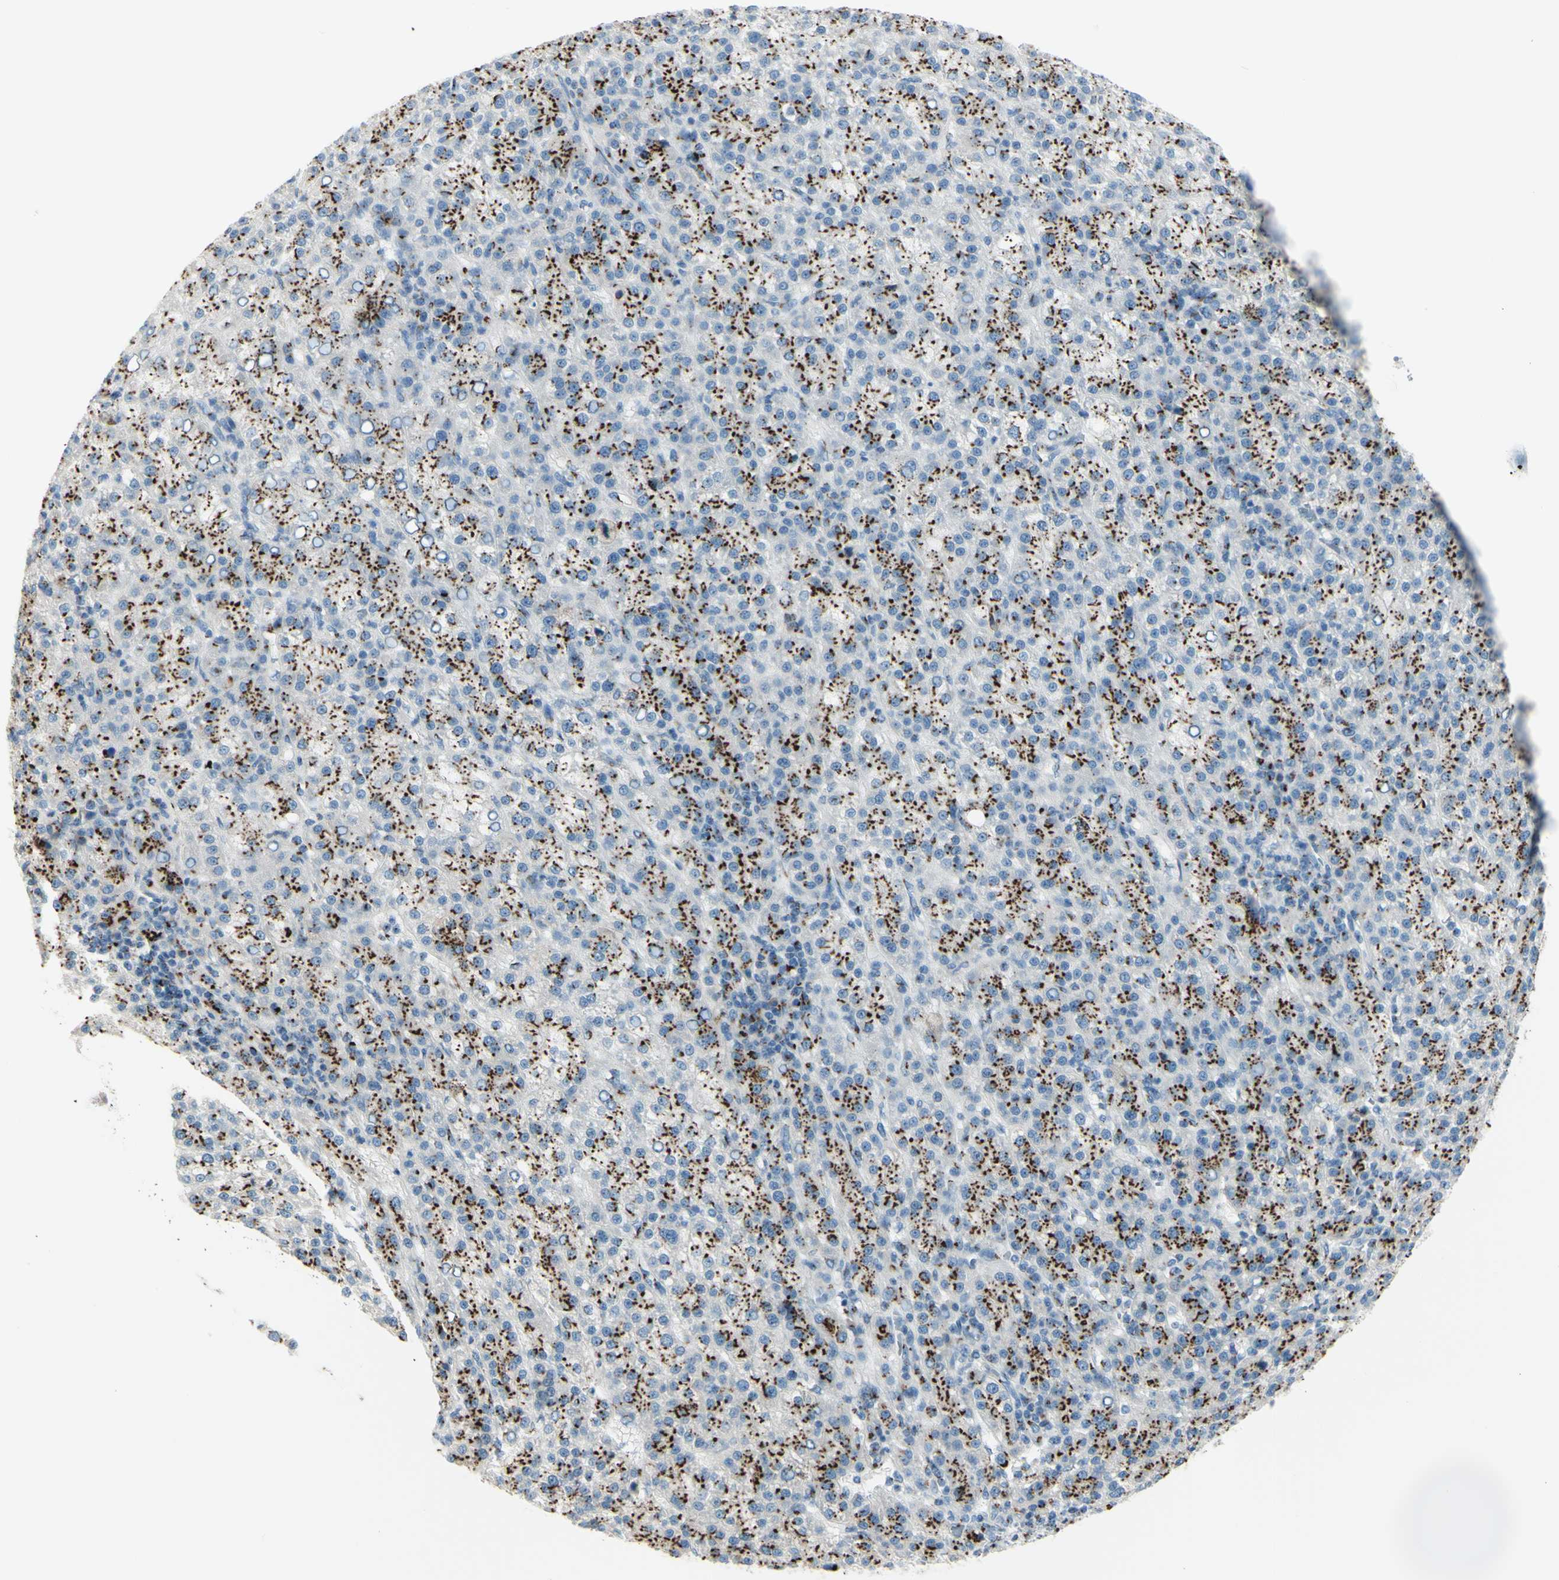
{"staining": {"intensity": "strong", "quantity": ">75%", "location": "cytoplasmic/membranous"}, "tissue": "liver cancer", "cell_type": "Tumor cells", "image_type": "cancer", "snomed": [{"axis": "morphology", "description": "Carcinoma, Hepatocellular, NOS"}, {"axis": "topography", "description": "Liver"}], "caption": "Immunohistochemical staining of human hepatocellular carcinoma (liver) shows strong cytoplasmic/membranous protein expression in about >75% of tumor cells. (Stains: DAB (3,3'-diaminobenzidine) in brown, nuclei in blue, Microscopy: brightfield microscopy at high magnification).", "gene": "B4GALT1", "patient": {"sex": "female", "age": 58}}